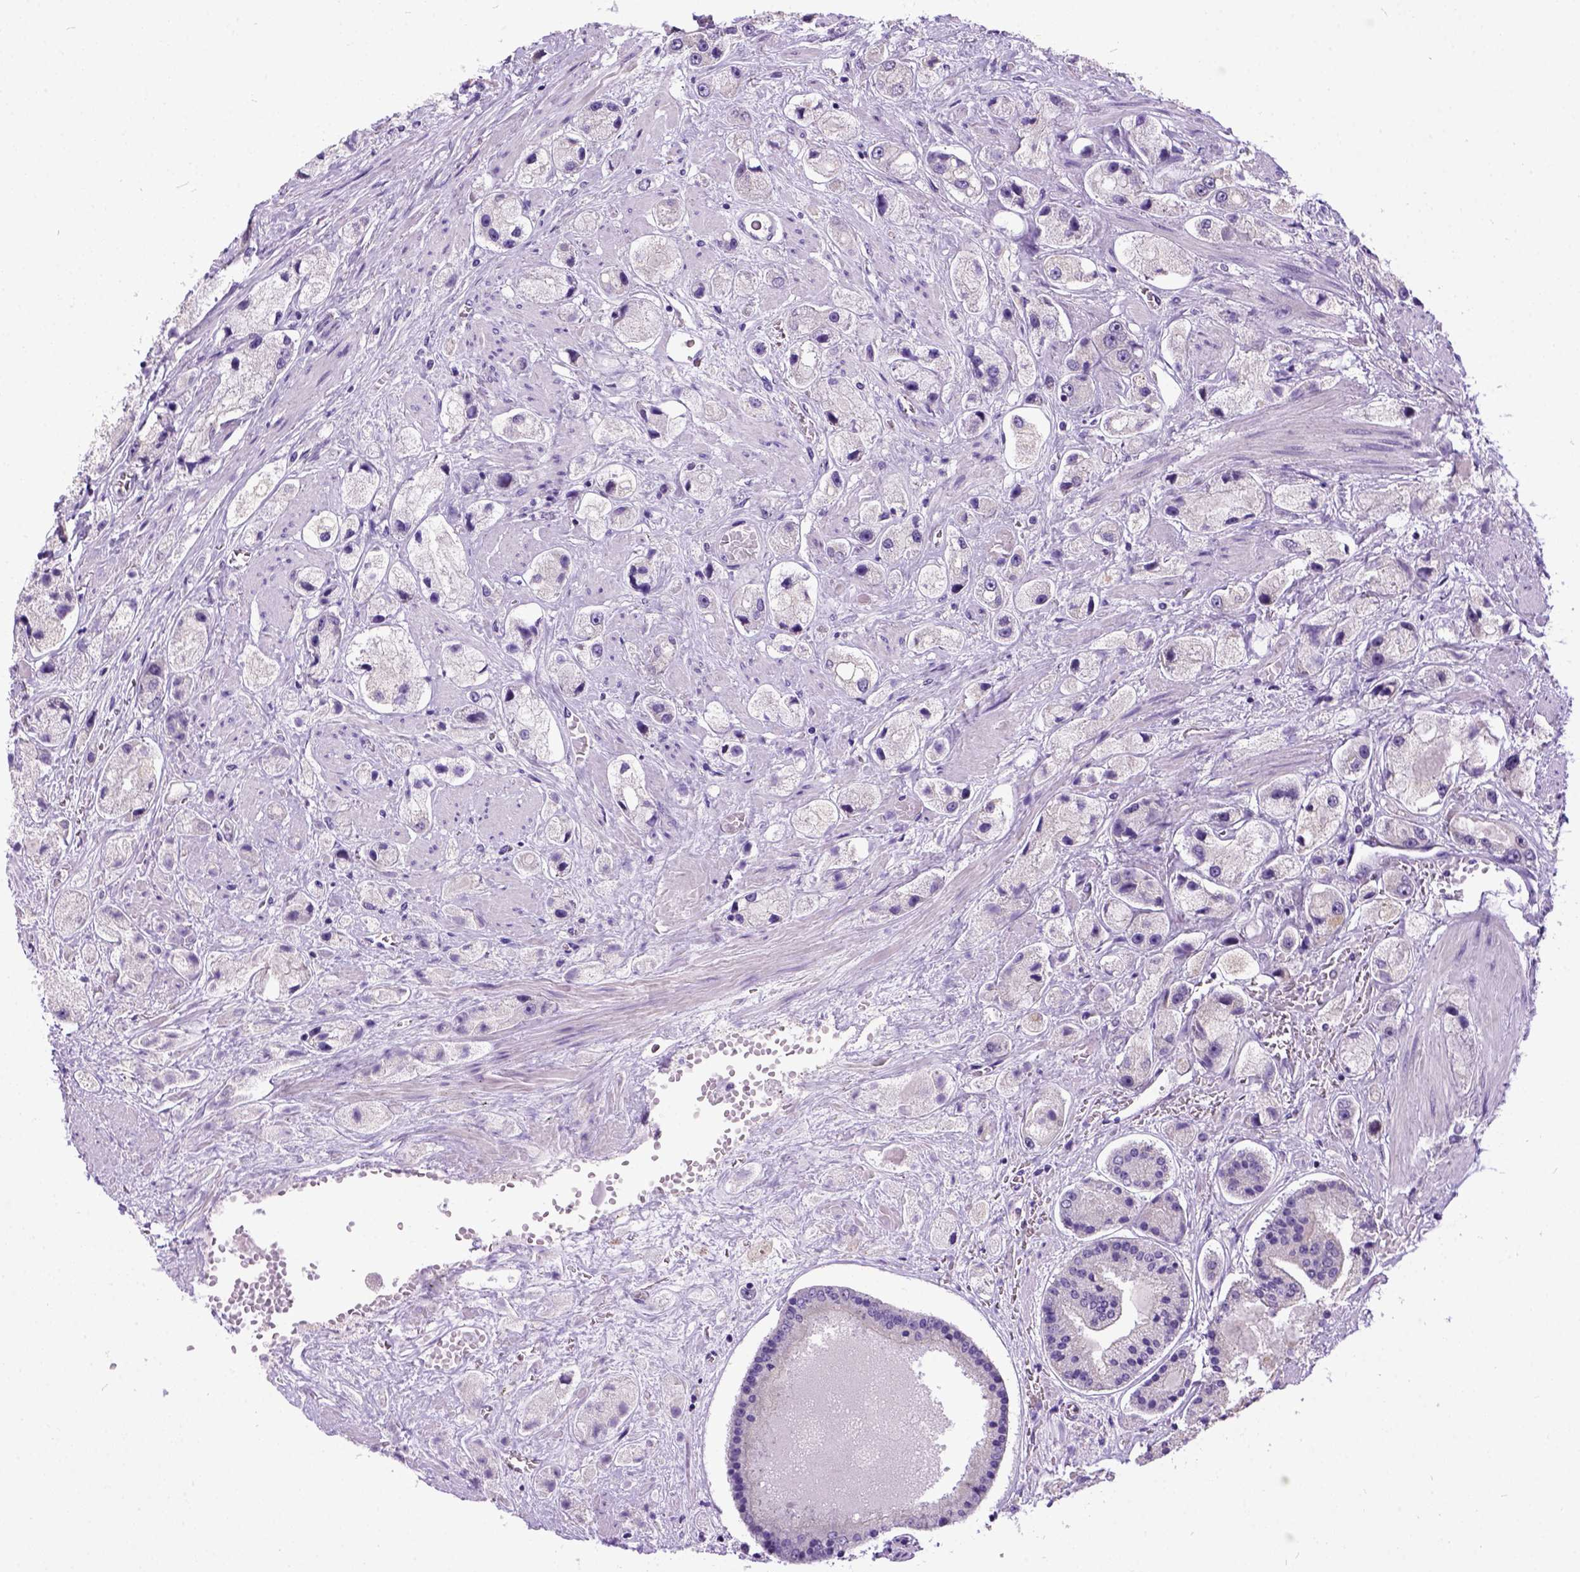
{"staining": {"intensity": "weak", "quantity": "<25%", "location": "cytoplasmic/membranous"}, "tissue": "prostate cancer", "cell_type": "Tumor cells", "image_type": "cancer", "snomed": [{"axis": "morphology", "description": "Adenocarcinoma, High grade"}, {"axis": "topography", "description": "Prostate"}], "caption": "Tumor cells show no significant protein staining in prostate adenocarcinoma (high-grade).", "gene": "NEK5", "patient": {"sex": "male", "age": 67}}